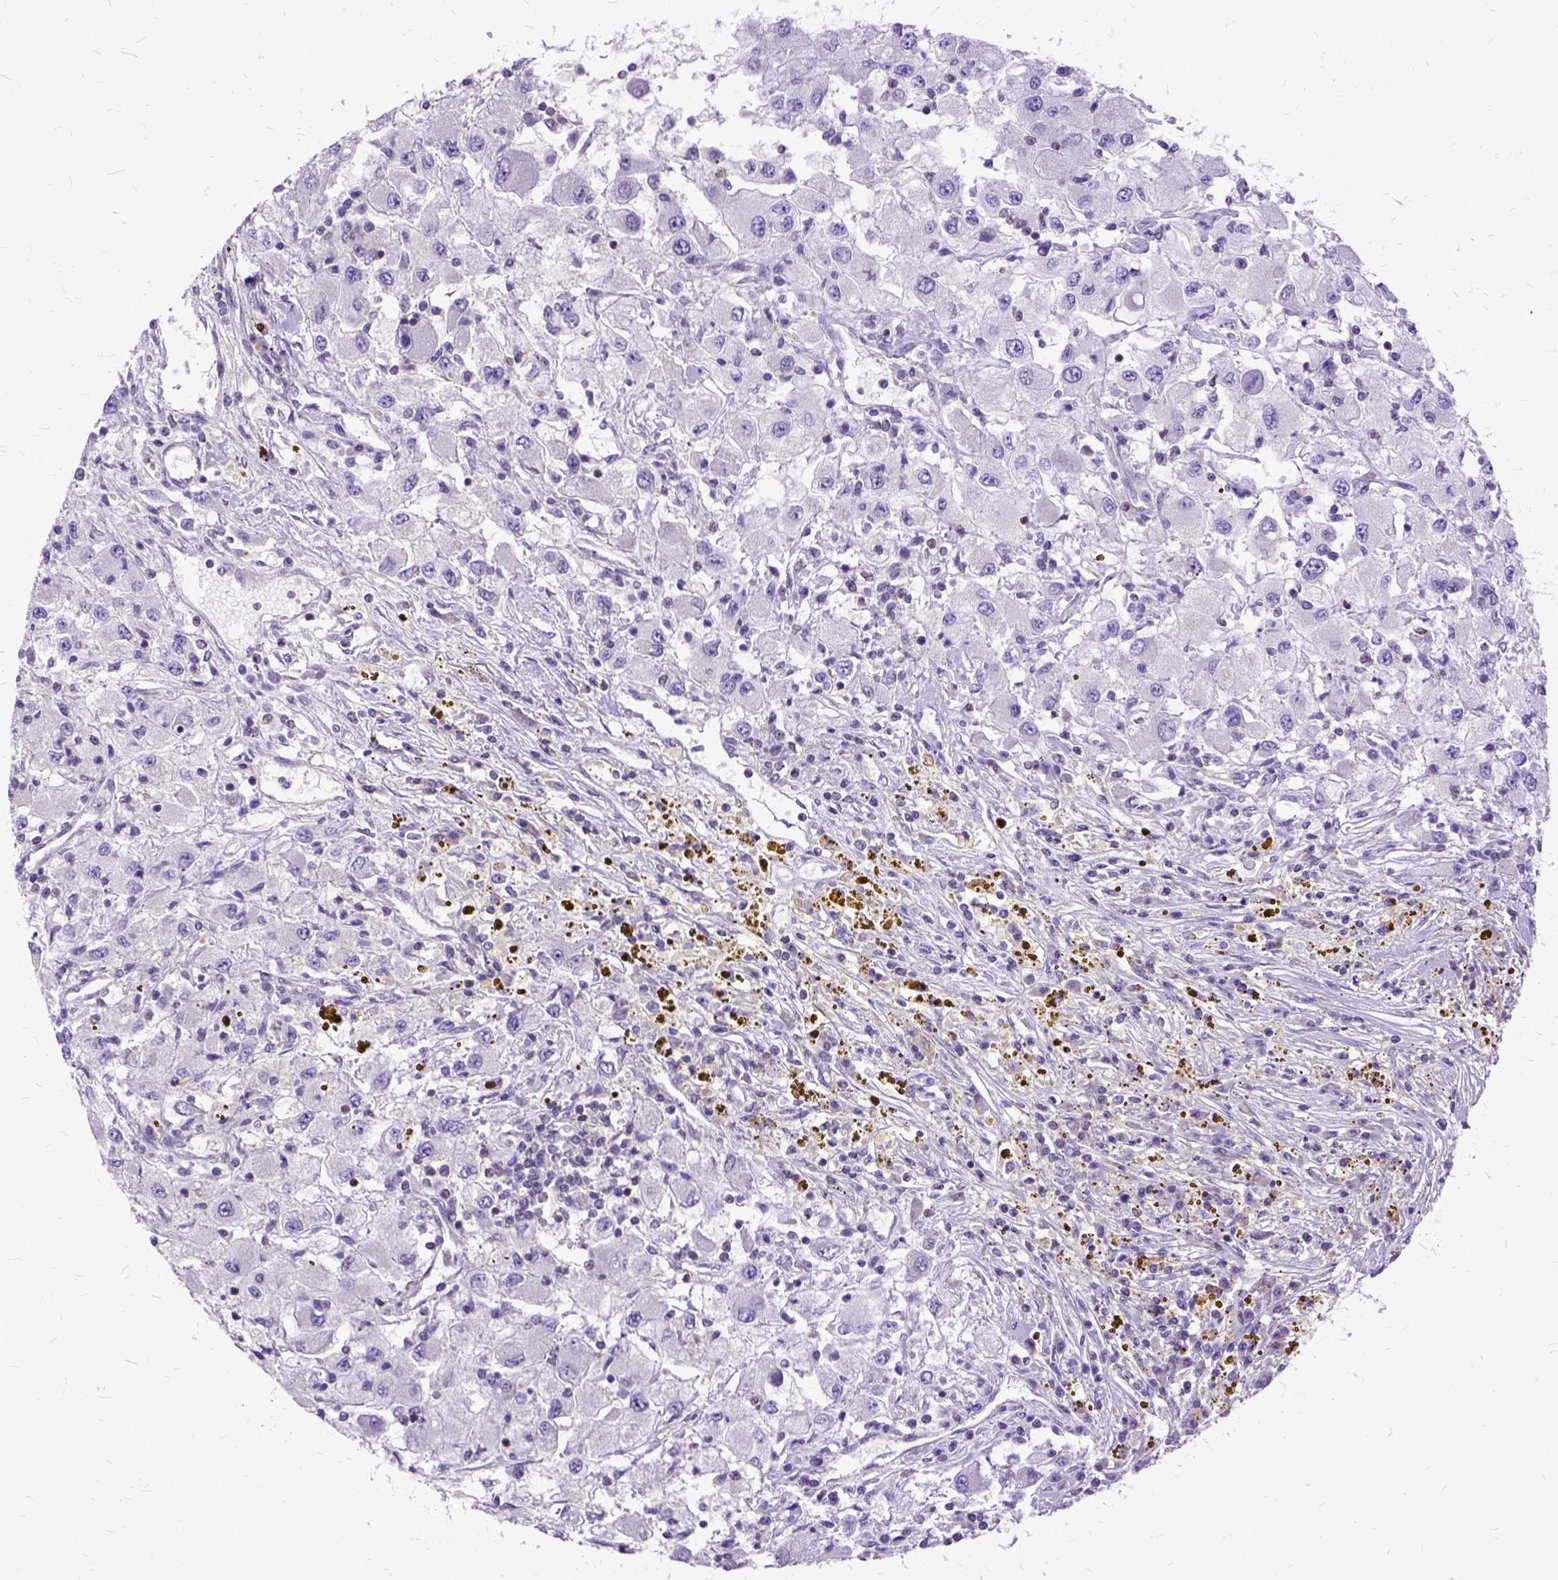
{"staining": {"intensity": "negative", "quantity": "none", "location": "none"}, "tissue": "renal cancer", "cell_type": "Tumor cells", "image_type": "cancer", "snomed": [{"axis": "morphology", "description": "Adenocarcinoma, NOS"}, {"axis": "topography", "description": "Kidney"}], "caption": "This micrograph is of renal adenocarcinoma stained with immunohistochemistry to label a protein in brown with the nuclei are counter-stained blue. There is no staining in tumor cells.", "gene": "OXCT1", "patient": {"sex": "female", "age": 67}}